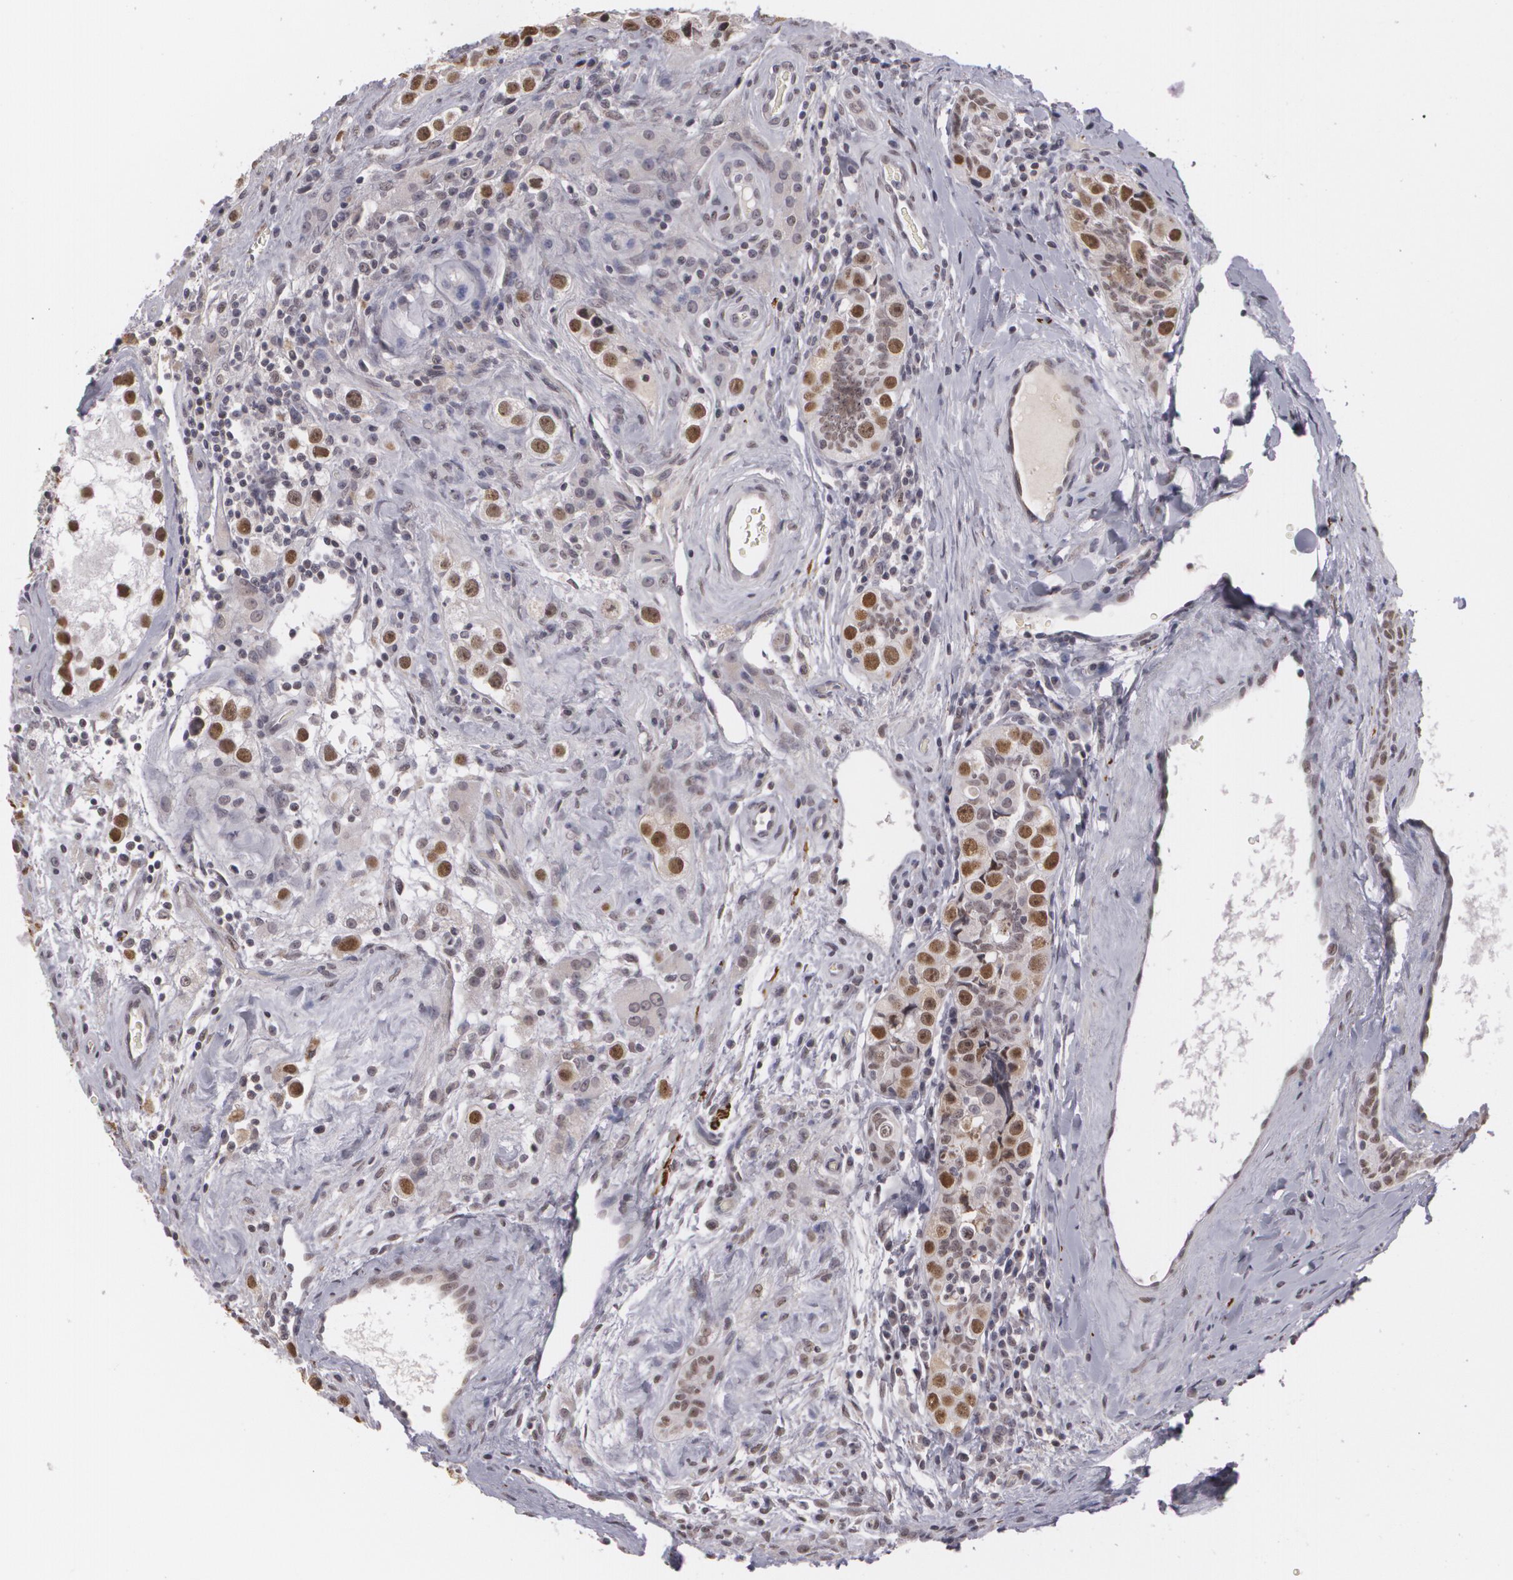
{"staining": {"intensity": "weak", "quantity": "25%-75%", "location": "nuclear"}, "tissue": "testis cancer", "cell_type": "Tumor cells", "image_type": "cancer", "snomed": [{"axis": "morphology", "description": "Seminoma, NOS"}, {"axis": "topography", "description": "Testis"}], "caption": "This histopathology image shows immunohistochemistry staining of human testis seminoma, with low weak nuclear staining in approximately 25%-75% of tumor cells.", "gene": "RRP7A", "patient": {"sex": "male", "age": 32}}